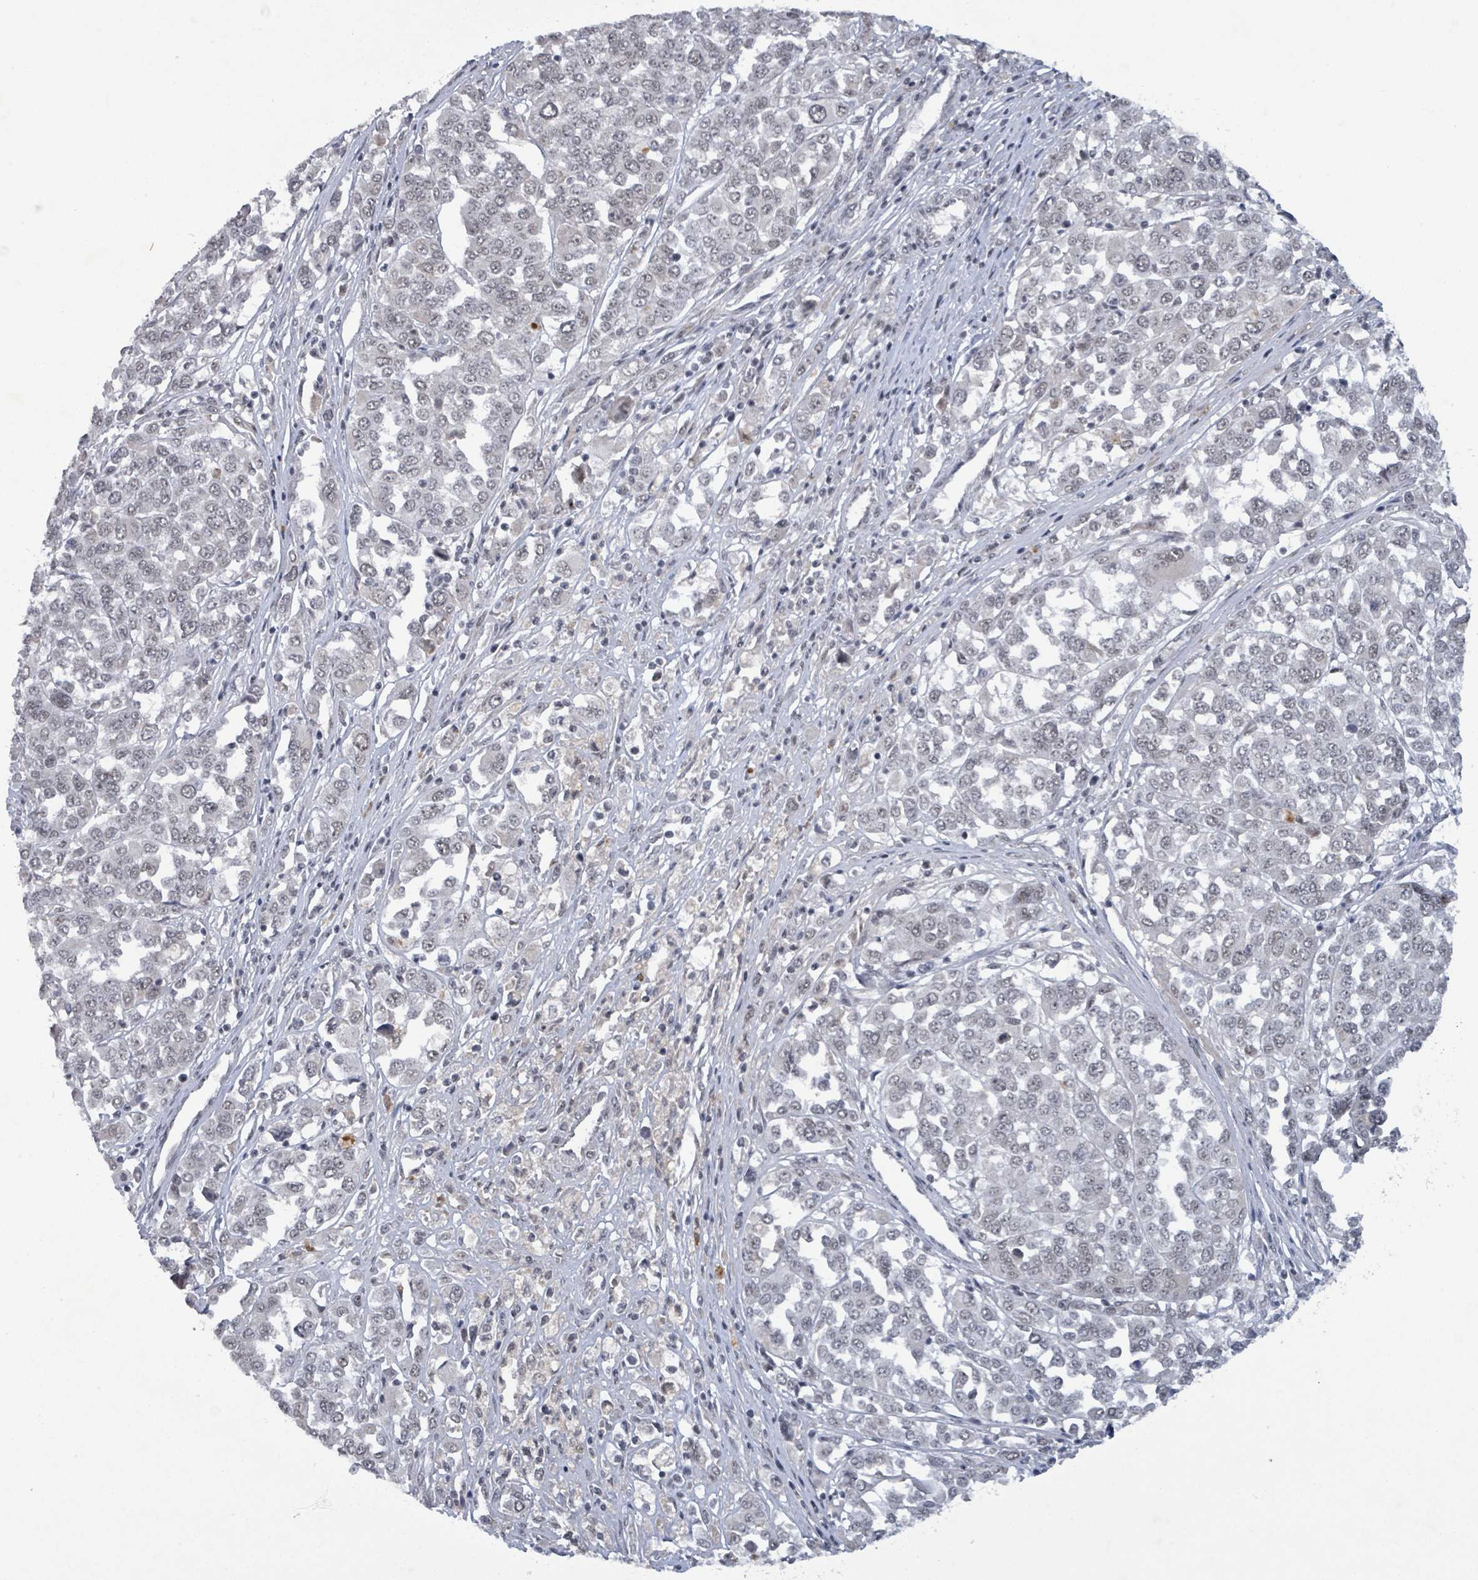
{"staining": {"intensity": "negative", "quantity": "none", "location": "none"}, "tissue": "melanoma", "cell_type": "Tumor cells", "image_type": "cancer", "snomed": [{"axis": "morphology", "description": "Malignant melanoma, Metastatic site"}, {"axis": "topography", "description": "Lymph node"}], "caption": "IHC of human malignant melanoma (metastatic site) displays no positivity in tumor cells.", "gene": "BANP", "patient": {"sex": "male", "age": 44}}